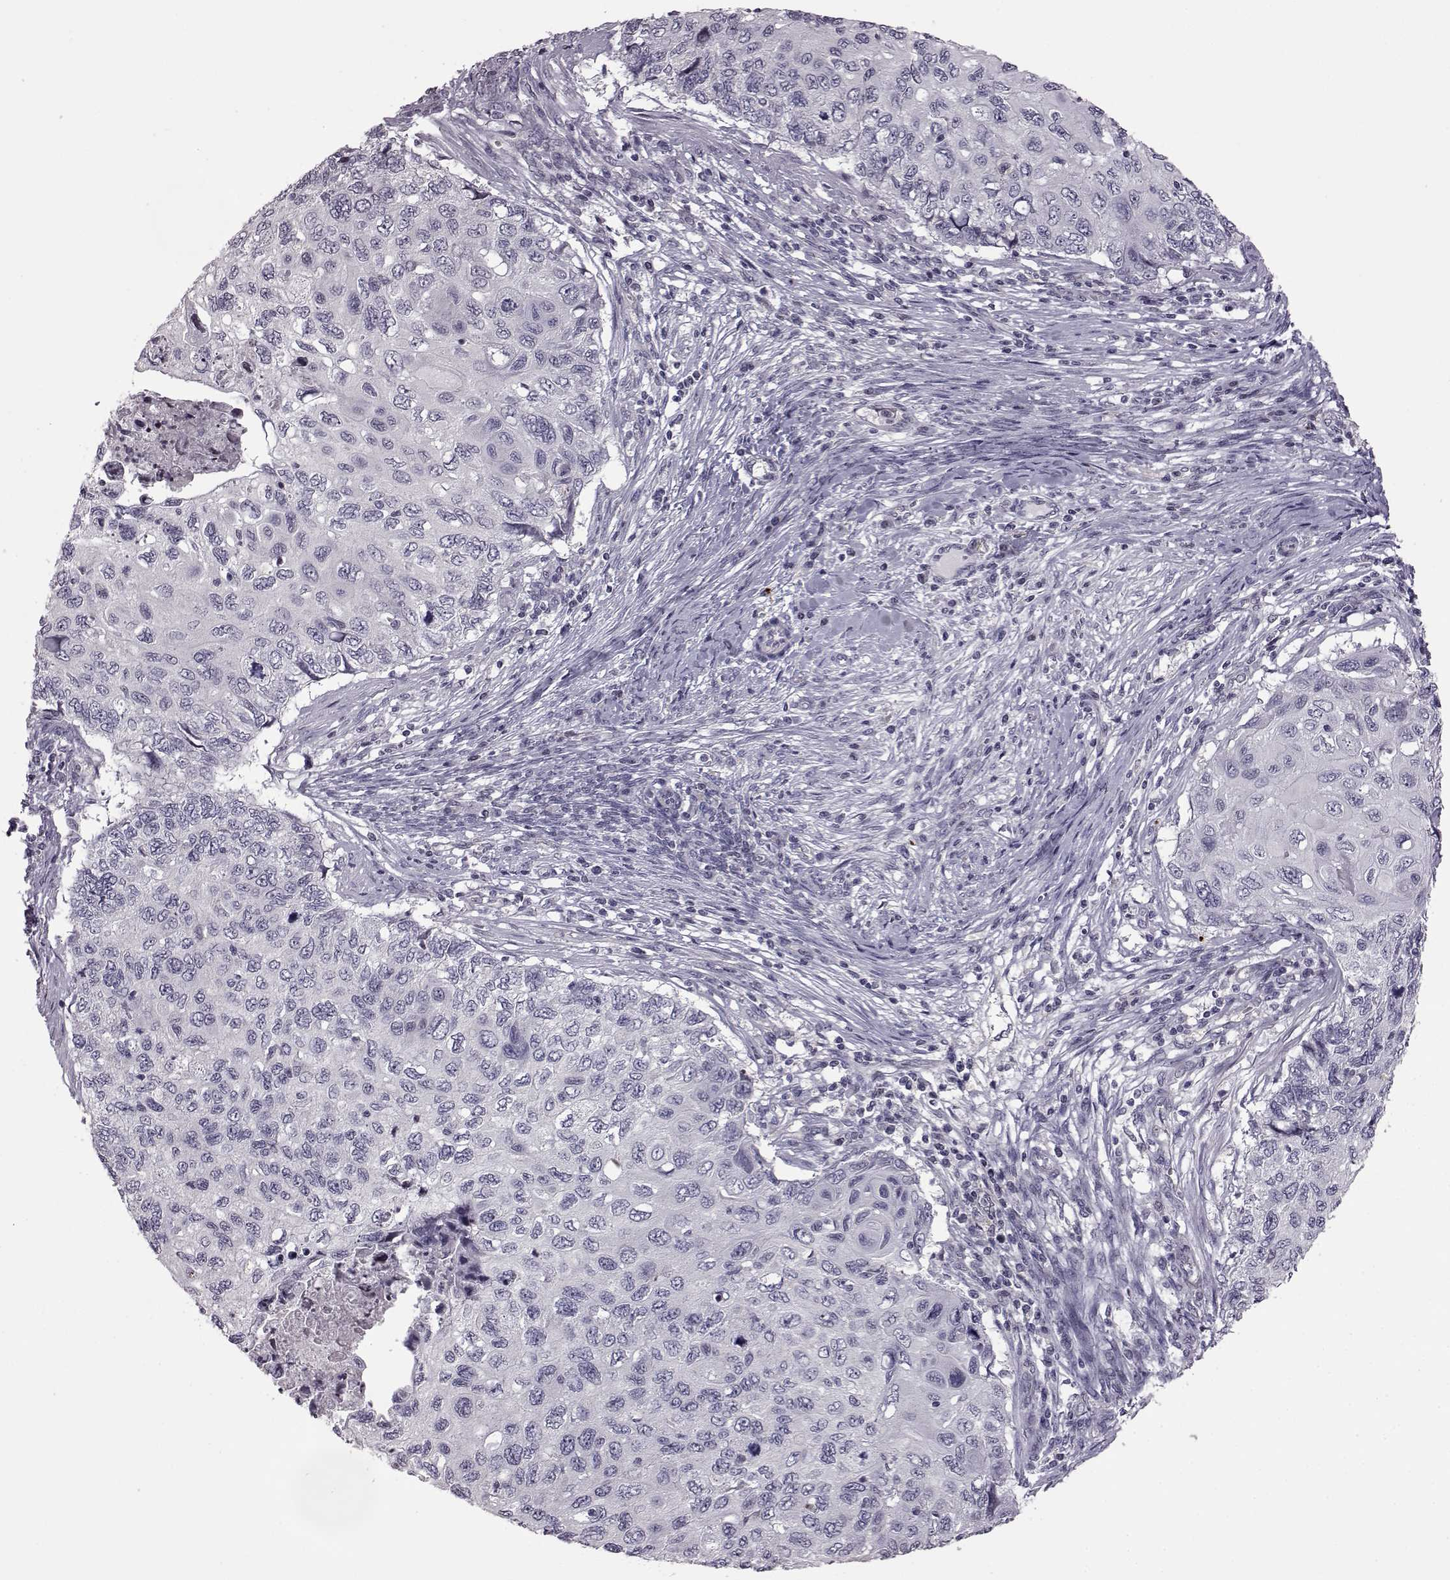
{"staining": {"intensity": "negative", "quantity": "none", "location": "none"}, "tissue": "cervical cancer", "cell_type": "Tumor cells", "image_type": "cancer", "snomed": [{"axis": "morphology", "description": "Squamous cell carcinoma, NOS"}, {"axis": "topography", "description": "Cervix"}], "caption": "Immunohistochemistry histopathology image of human squamous cell carcinoma (cervical) stained for a protein (brown), which exhibits no staining in tumor cells.", "gene": "GAL", "patient": {"sex": "female", "age": 70}}